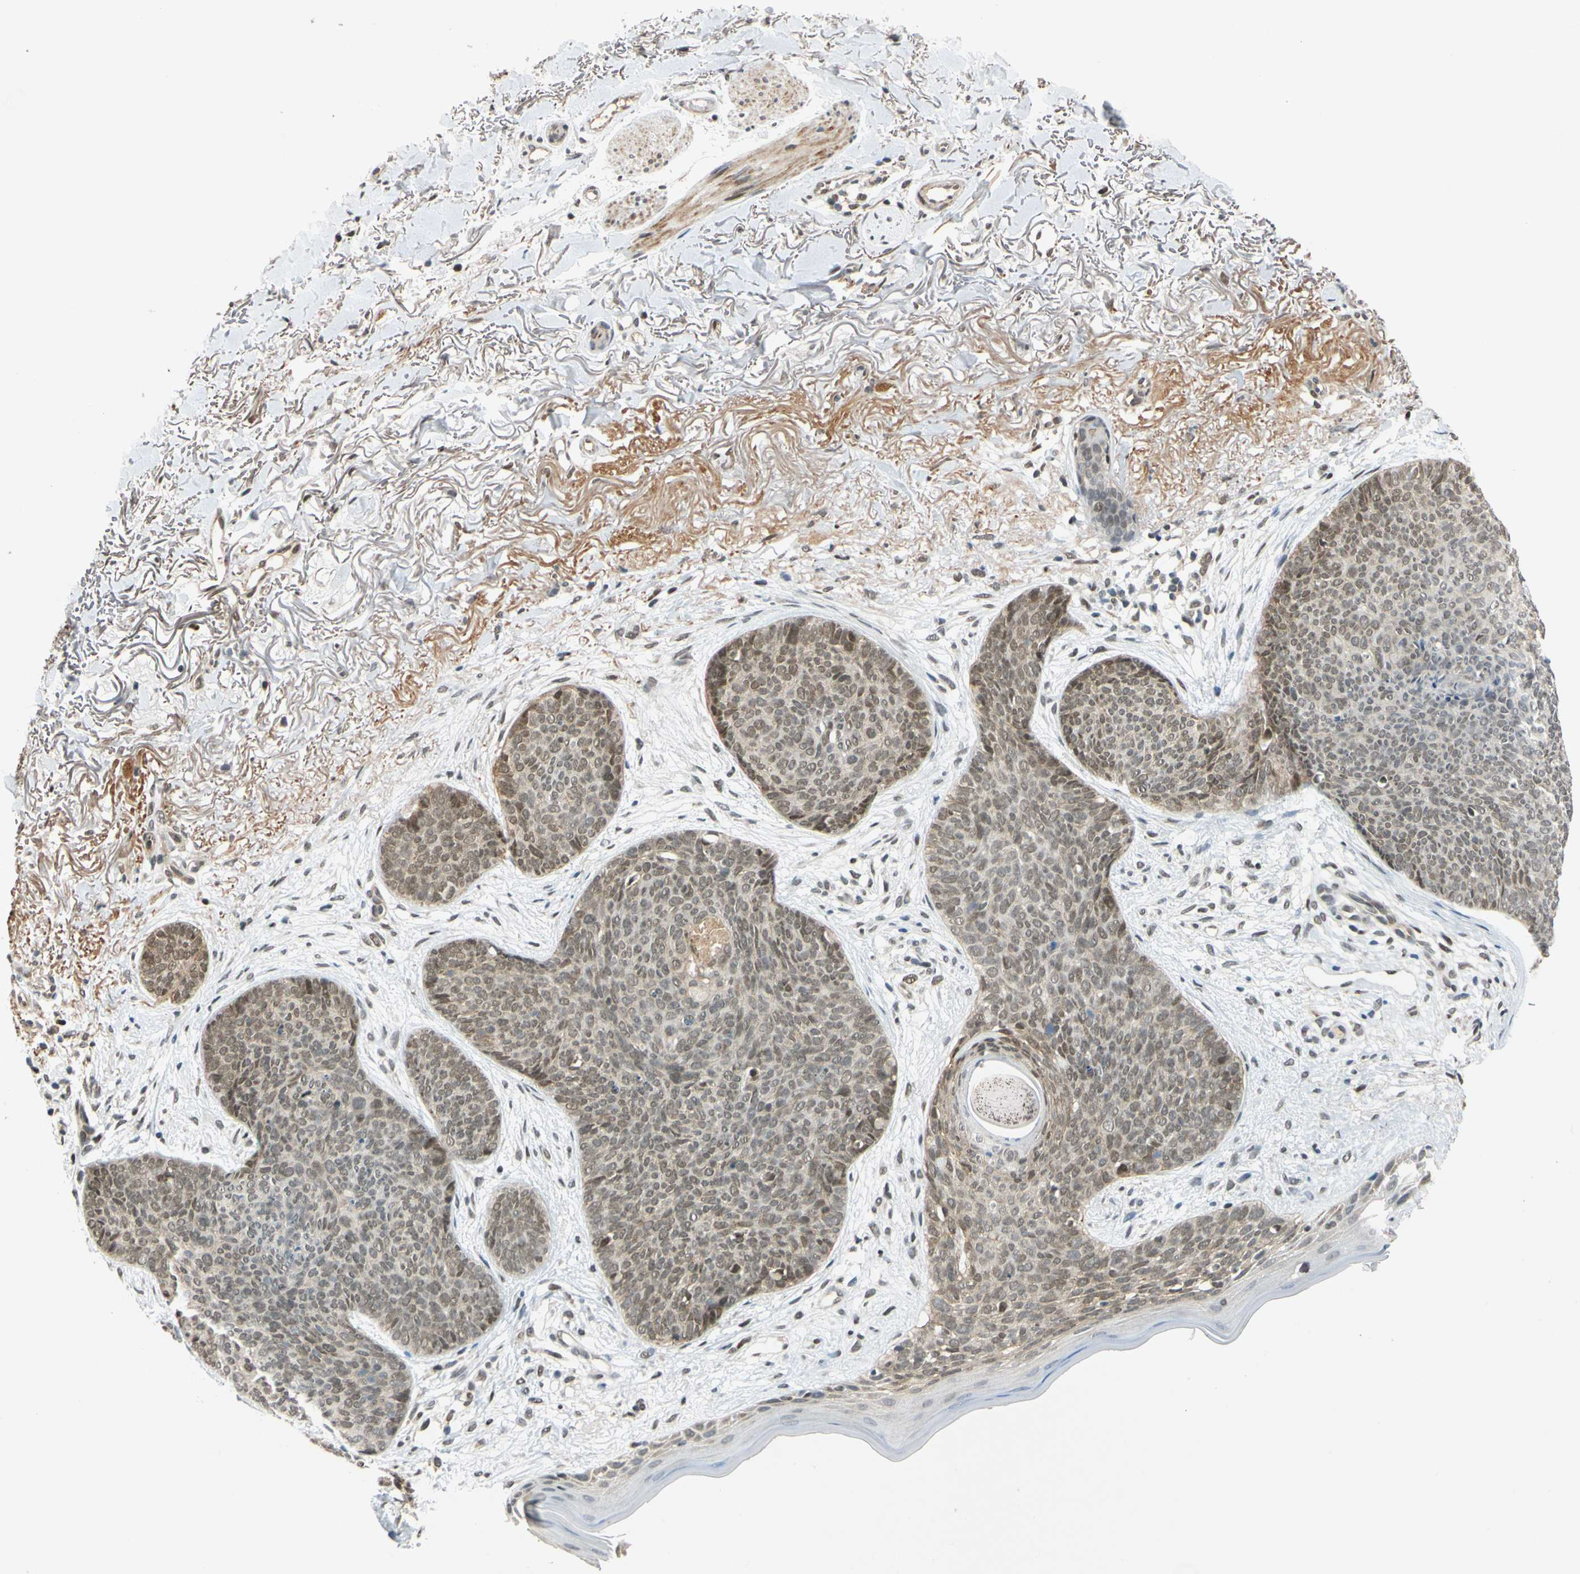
{"staining": {"intensity": "moderate", "quantity": ">75%", "location": "nuclear"}, "tissue": "skin cancer", "cell_type": "Tumor cells", "image_type": "cancer", "snomed": [{"axis": "morphology", "description": "Normal tissue, NOS"}, {"axis": "morphology", "description": "Basal cell carcinoma"}, {"axis": "topography", "description": "Skin"}], "caption": "Immunohistochemistry (DAB) staining of skin cancer (basal cell carcinoma) shows moderate nuclear protein positivity in about >75% of tumor cells.", "gene": "POGZ", "patient": {"sex": "female", "age": 70}}